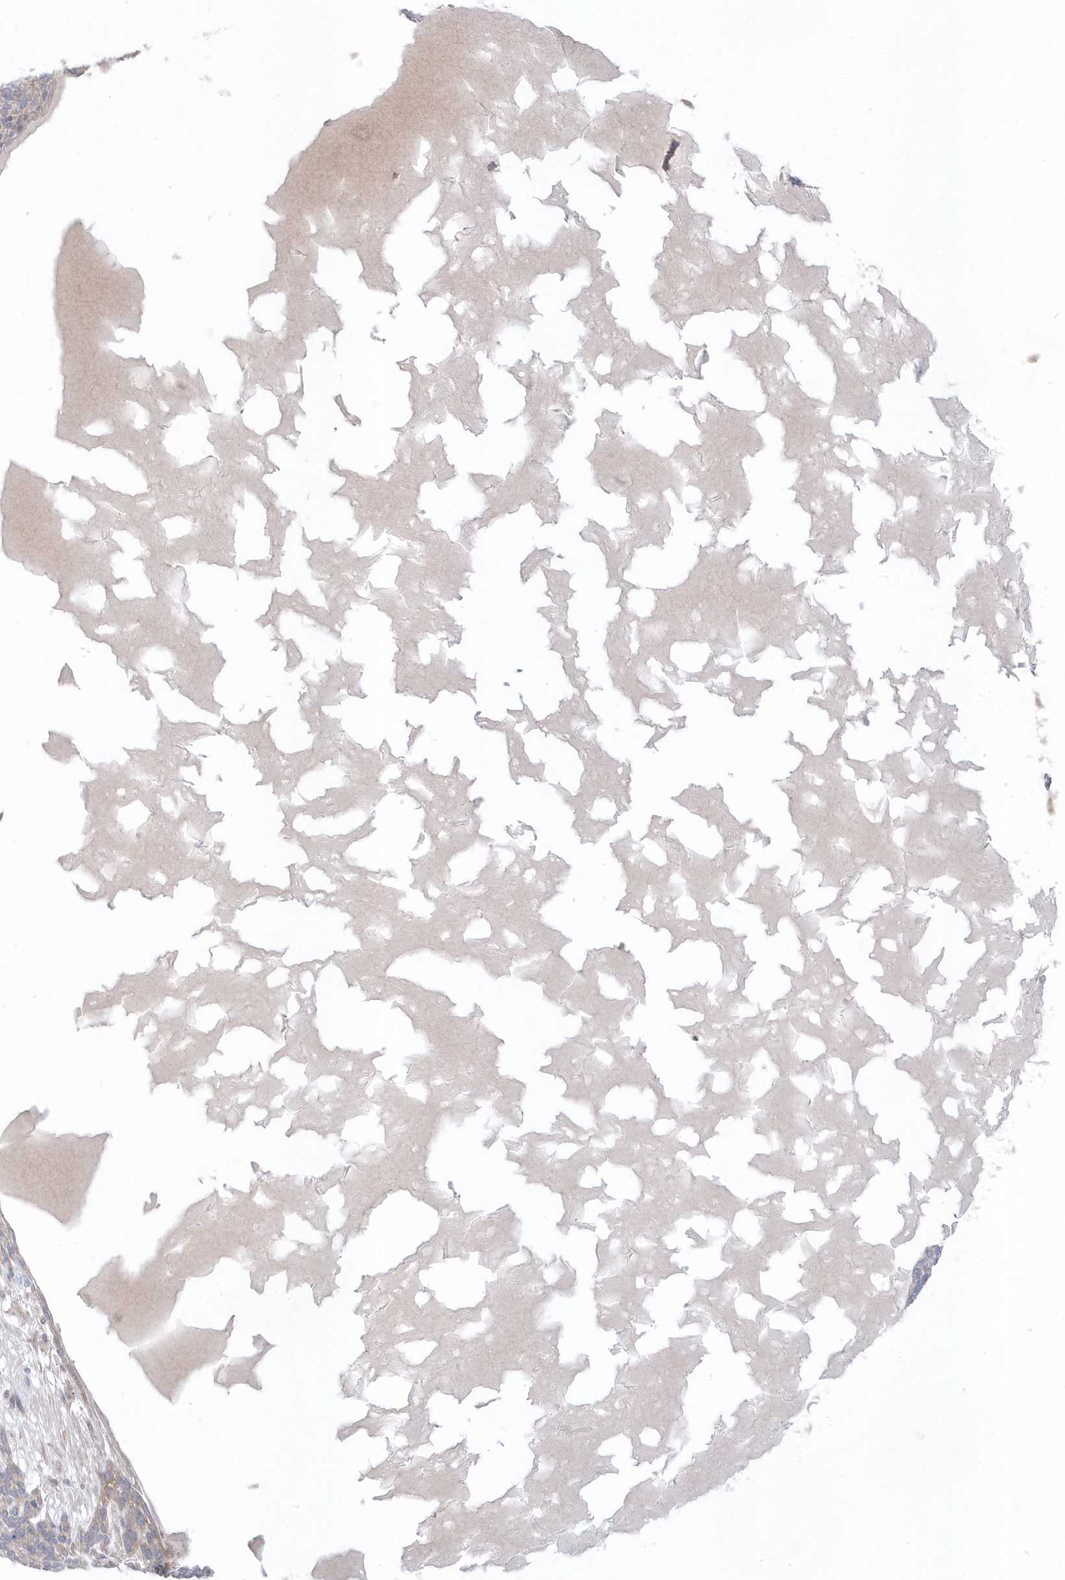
{"staining": {"intensity": "negative", "quantity": "none", "location": "none"}, "tissue": "skin cancer", "cell_type": "Tumor cells", "image_type": "cancer", "snomed": [{"axis": "morphology", "description": "Squamous cell carcinoma, NOS"}, {"axis": "topography", "description": "Skin"}], "caption": "This photomicrograph is of squamous cell carcinoma (skin) stained with immunohistochemistry to label a protein in brown with the nuclei are counter-stained blue. There is no expression in tumor cells.", "gene": "ANAPC1", "patient": {"sex": "female", "age": 90}}